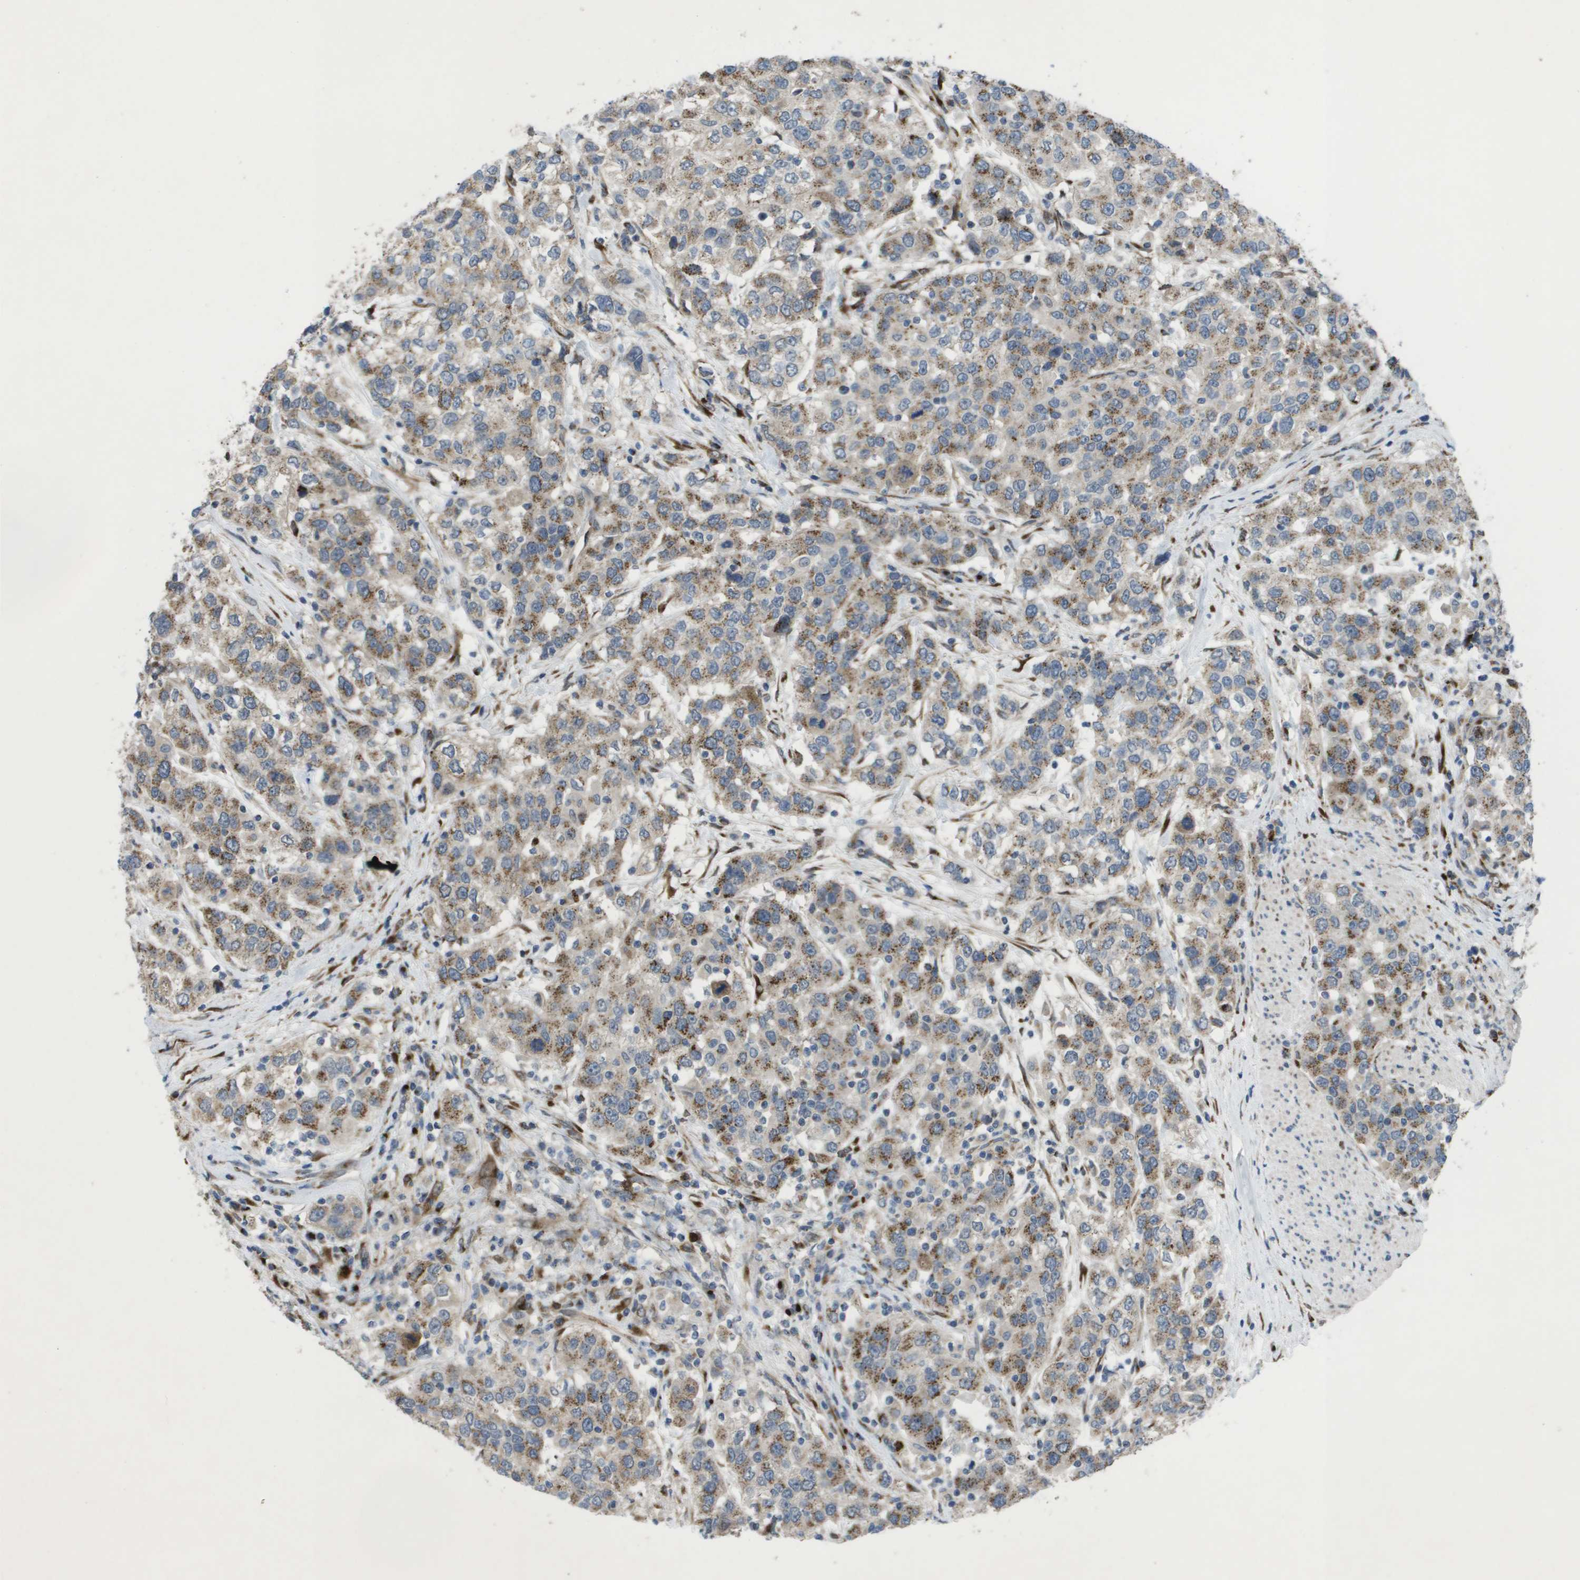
{"staining": {"intensity": "moderate", "quantity": ">75%", "location": "cytoplasmic/membranous"}, "tissue": "urothelial cancer", "cell_type": "Tumor cells", "image_type": "cancer", "snomed": [{"axis": "morphology", "description": "Urothelial carcinoma, High grade"}, {"axis": "topography", "description": "Urinary bladder"}], "caption": "Protein expression analysis of urothelial cancer displays moderate cytoplasmic/membranous expression in about >75% of tumor cells.", "gene": "QSOX2", "patient": {"sex": "female", "age": 80}}